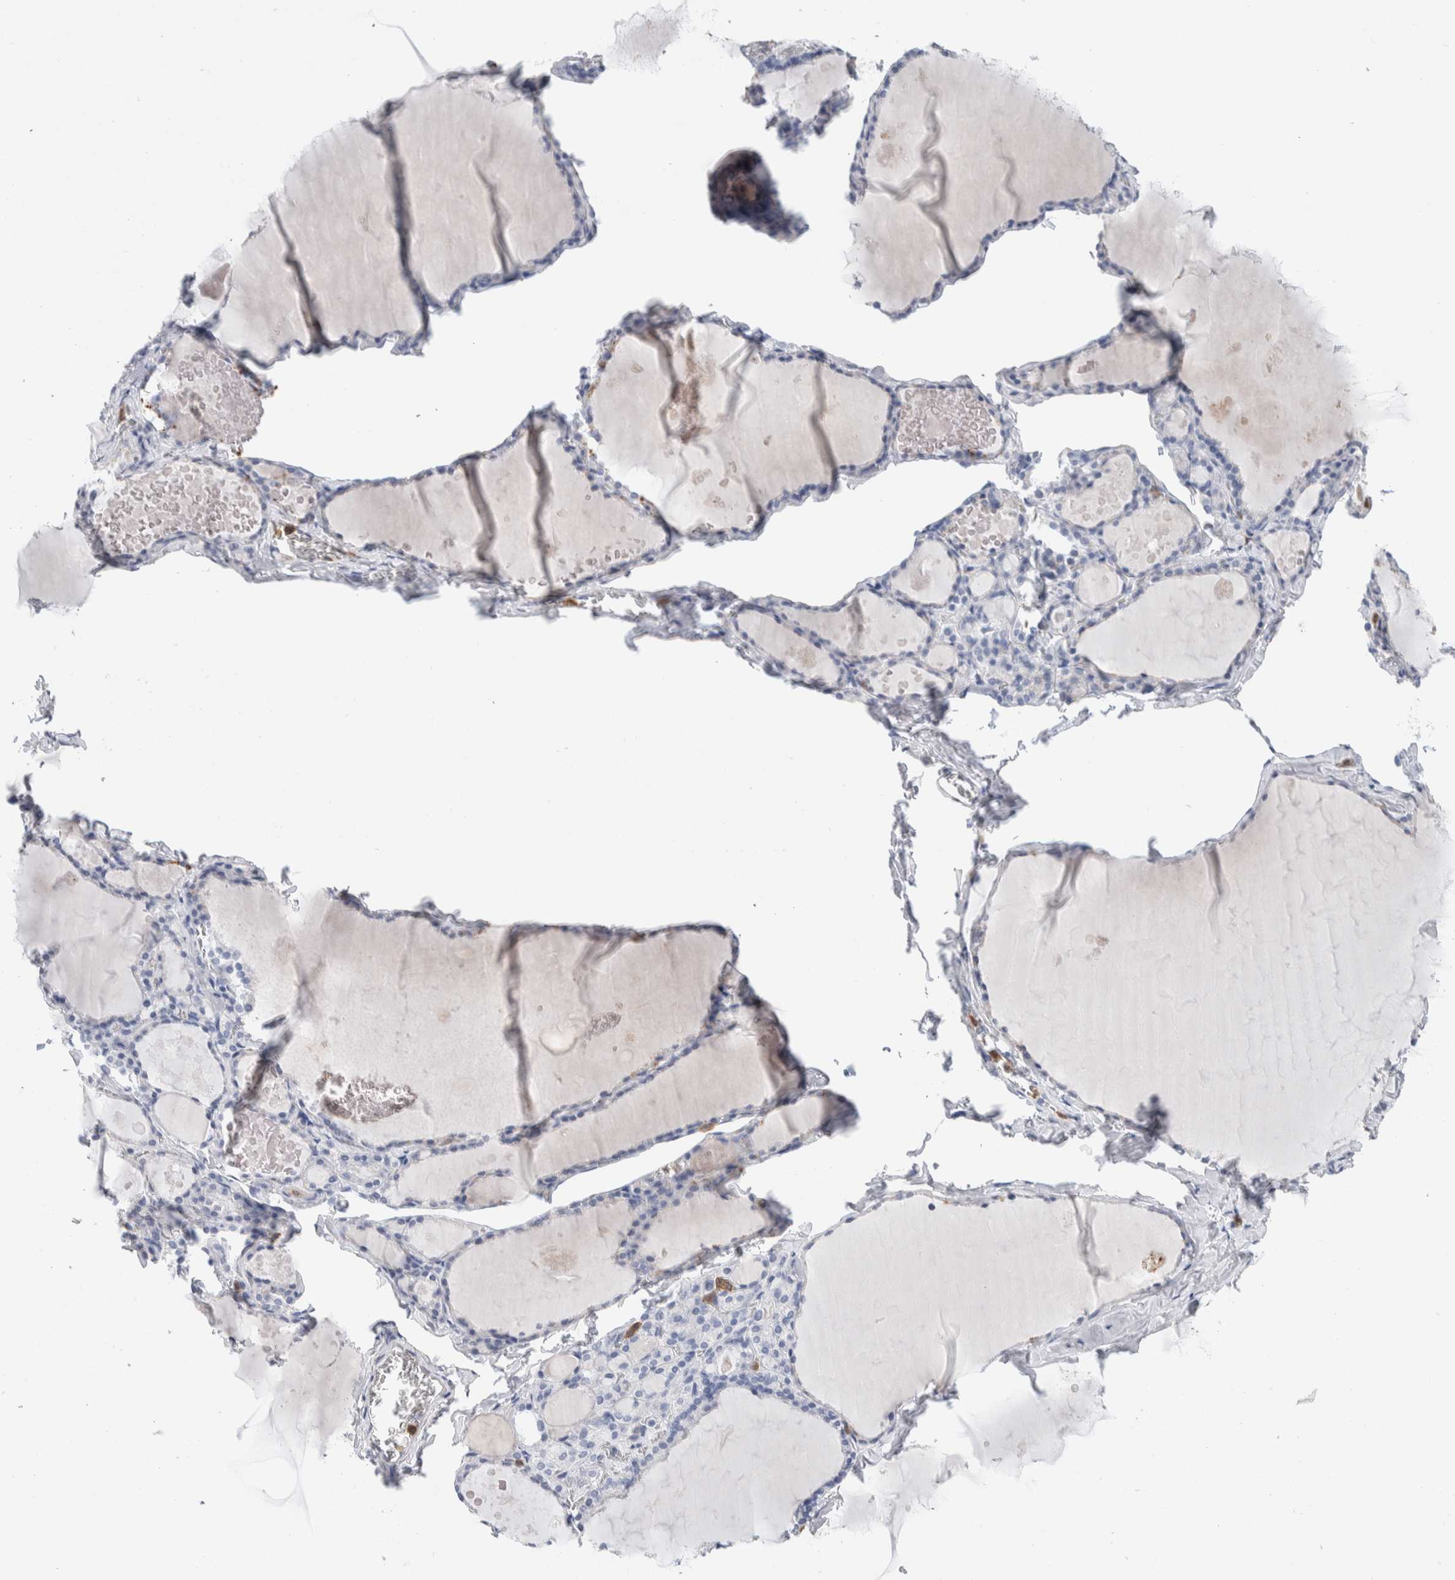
{"staining": {"intensity": "negative", "quantity": "none", "location": "none"}, "tissue": "thyroid gland", "cell_type": "Glandular cells", "image_type": "normal", "snomed": [{"axis": "morphology", "description": "Normal tissue, NOS"}, {"axis": "topography", "description": "Thyroid gland"}], "caption": "Immunohistochemistry histopathology image of unremarkable thyroid gland: human thyroid gland stained with DAB displays no significant protein staining in glandular cells. (Immunohistochemistry (ihc), brightfield microscopy, high magnification).", "gene": "NCF2", "patient": {"sex": "male", "age": 56}}